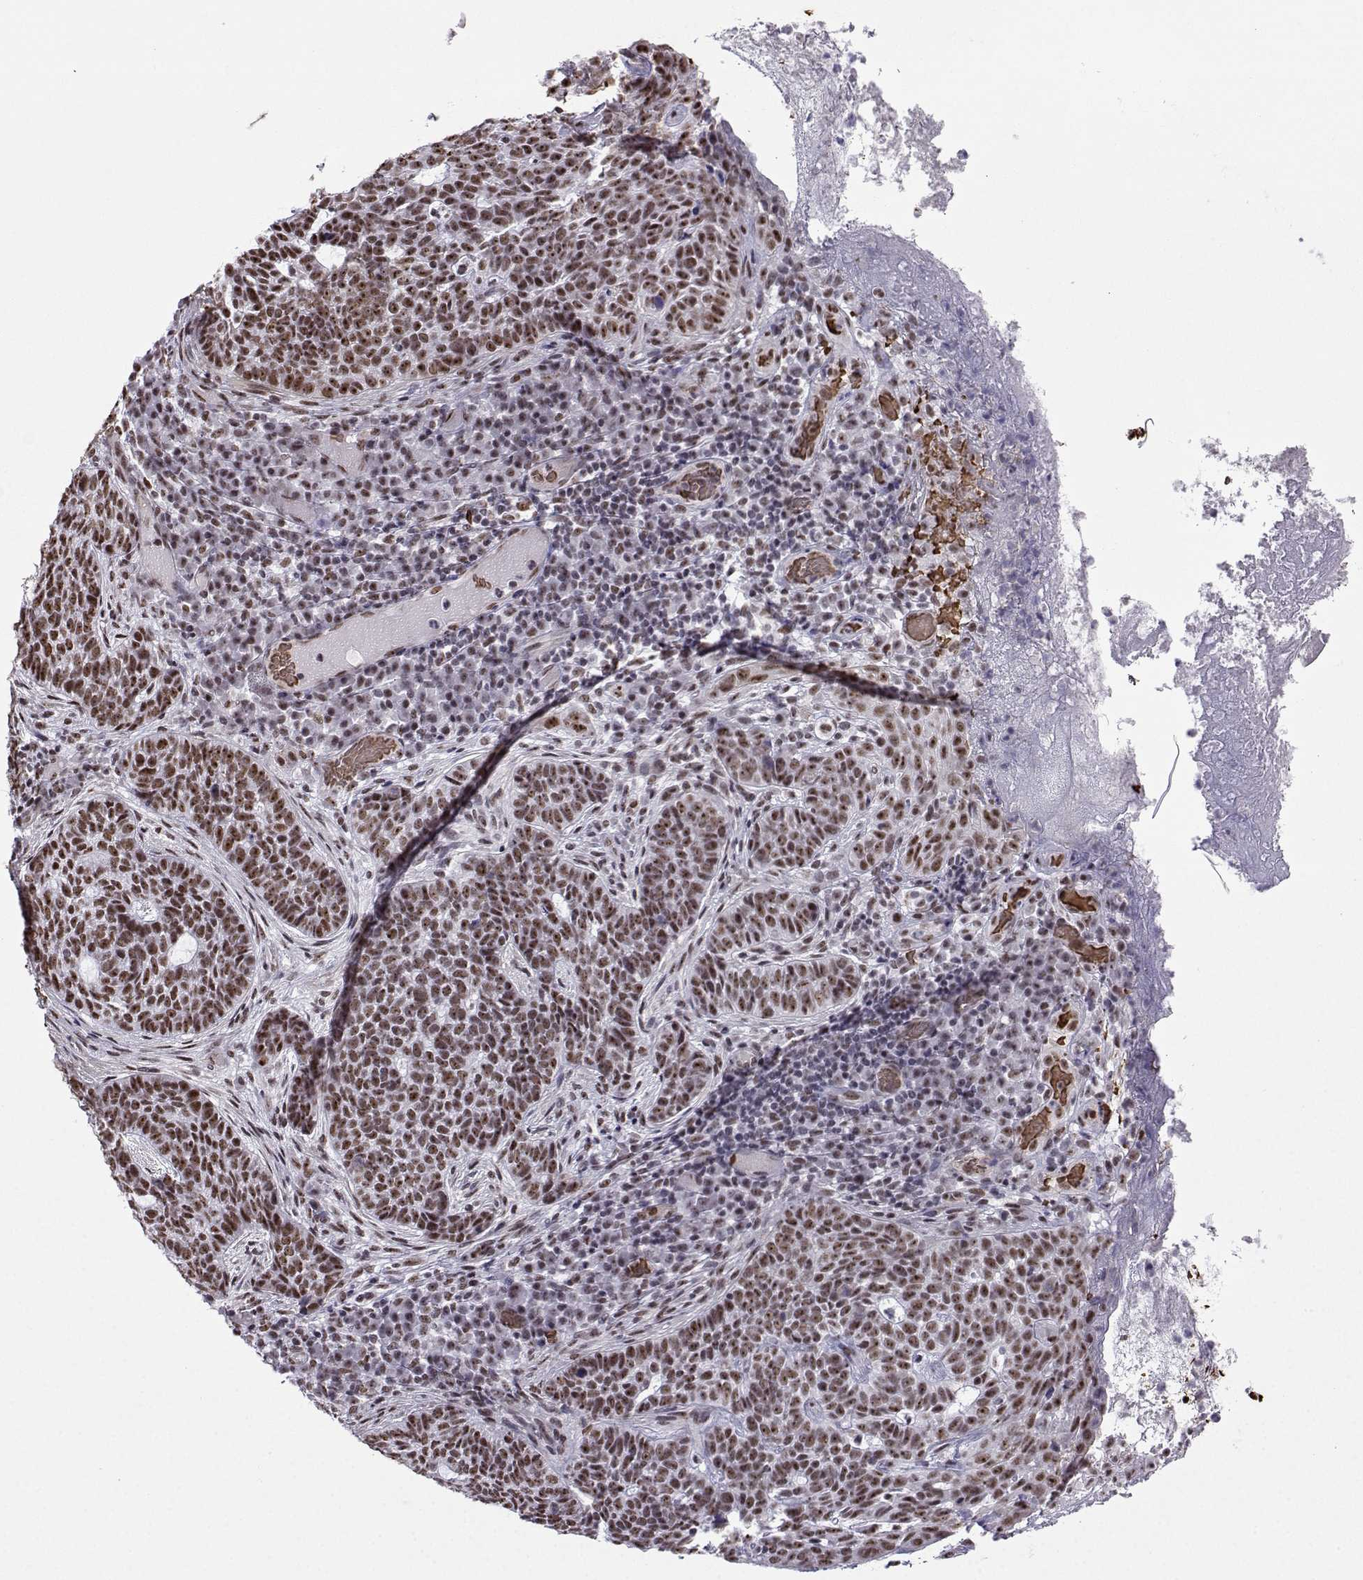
{"staining": {"intensity": "moderate", "quantity": ">75%", "location": "nuclear"}, "tissue": "skin cancer", "cell_type": "Tumor cells", "image_type": "cancer", "snomed": [{"axis": "morphology", "description": "Basal cell carcinoma"}, {"axis": "topography", "description": "Skin"}], "caption": "Immunohistochemical staining of skin cancer (basal cell carcinoma) exhibits medium levels of moderate nuclear expression in approximately >75% of tumor cells. The staining was performed using DAB (3,3'-diaminobenzidine), with brown indicating positive protein expression. Nuclei are stained blue with hematoxylin.", "gene": "CCNK", "patient": {"sex": "female", "age": 69}}